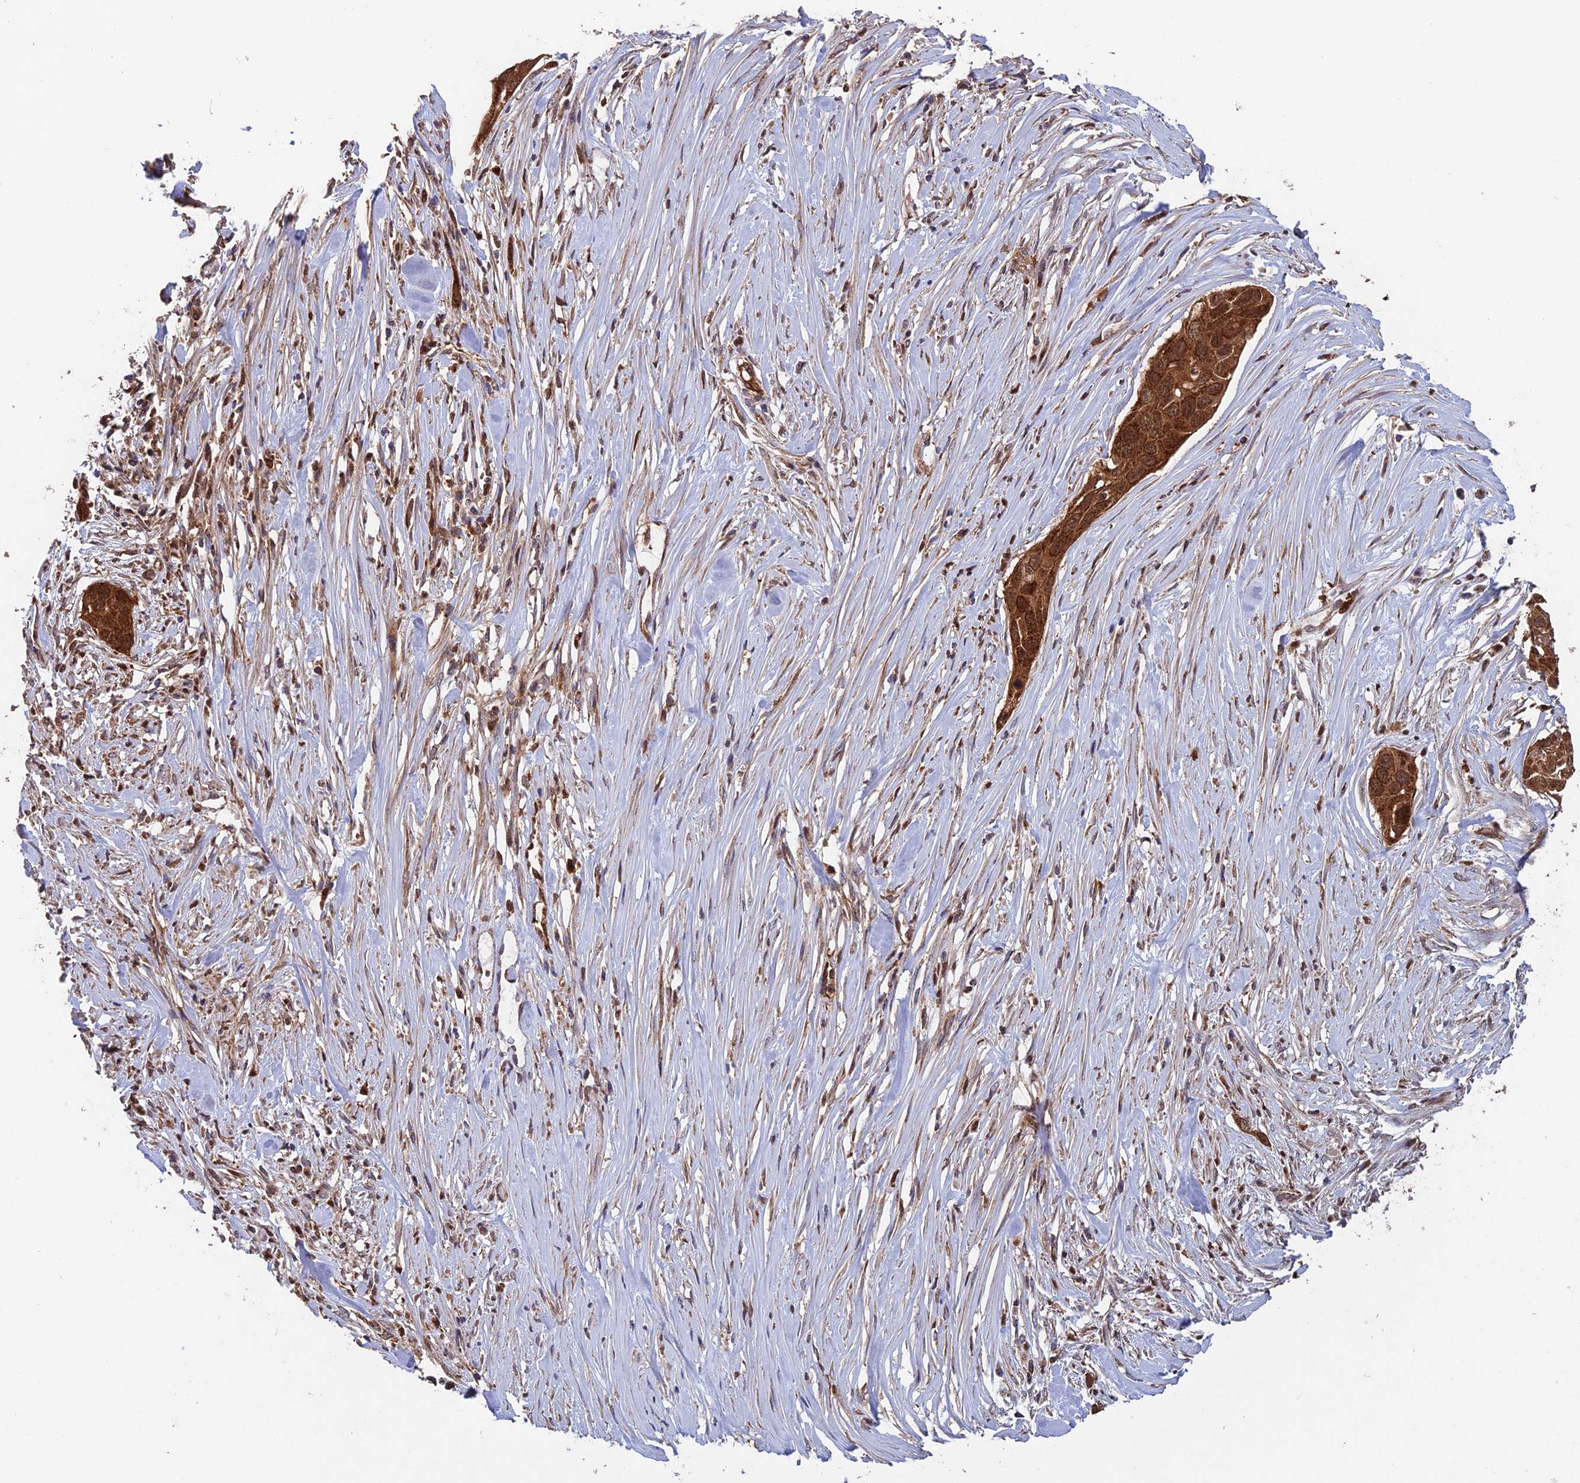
{"staining": {"intensity": "strong", "quantity": ">75%", "location": "cytoplasmic/membranous"}, "tissue": "pancreatic cancer", "cell_type": "Tumor cells", "image_type": "cancer", "snomed": [{"axis": "morphology", "description": "Adenocarcinoma, NOS"}, {"axis": "topography", "description": "Pancreas"}], "caption": "There is high levels of strong cytoplasmic/membranous staining in tumor cells of pancreatic adenocarcinoma, as demonstrated by immunohistochemical staining (brown color).", "gene": "DTYMK", "patient": {"sex": "female", "age": 60}}